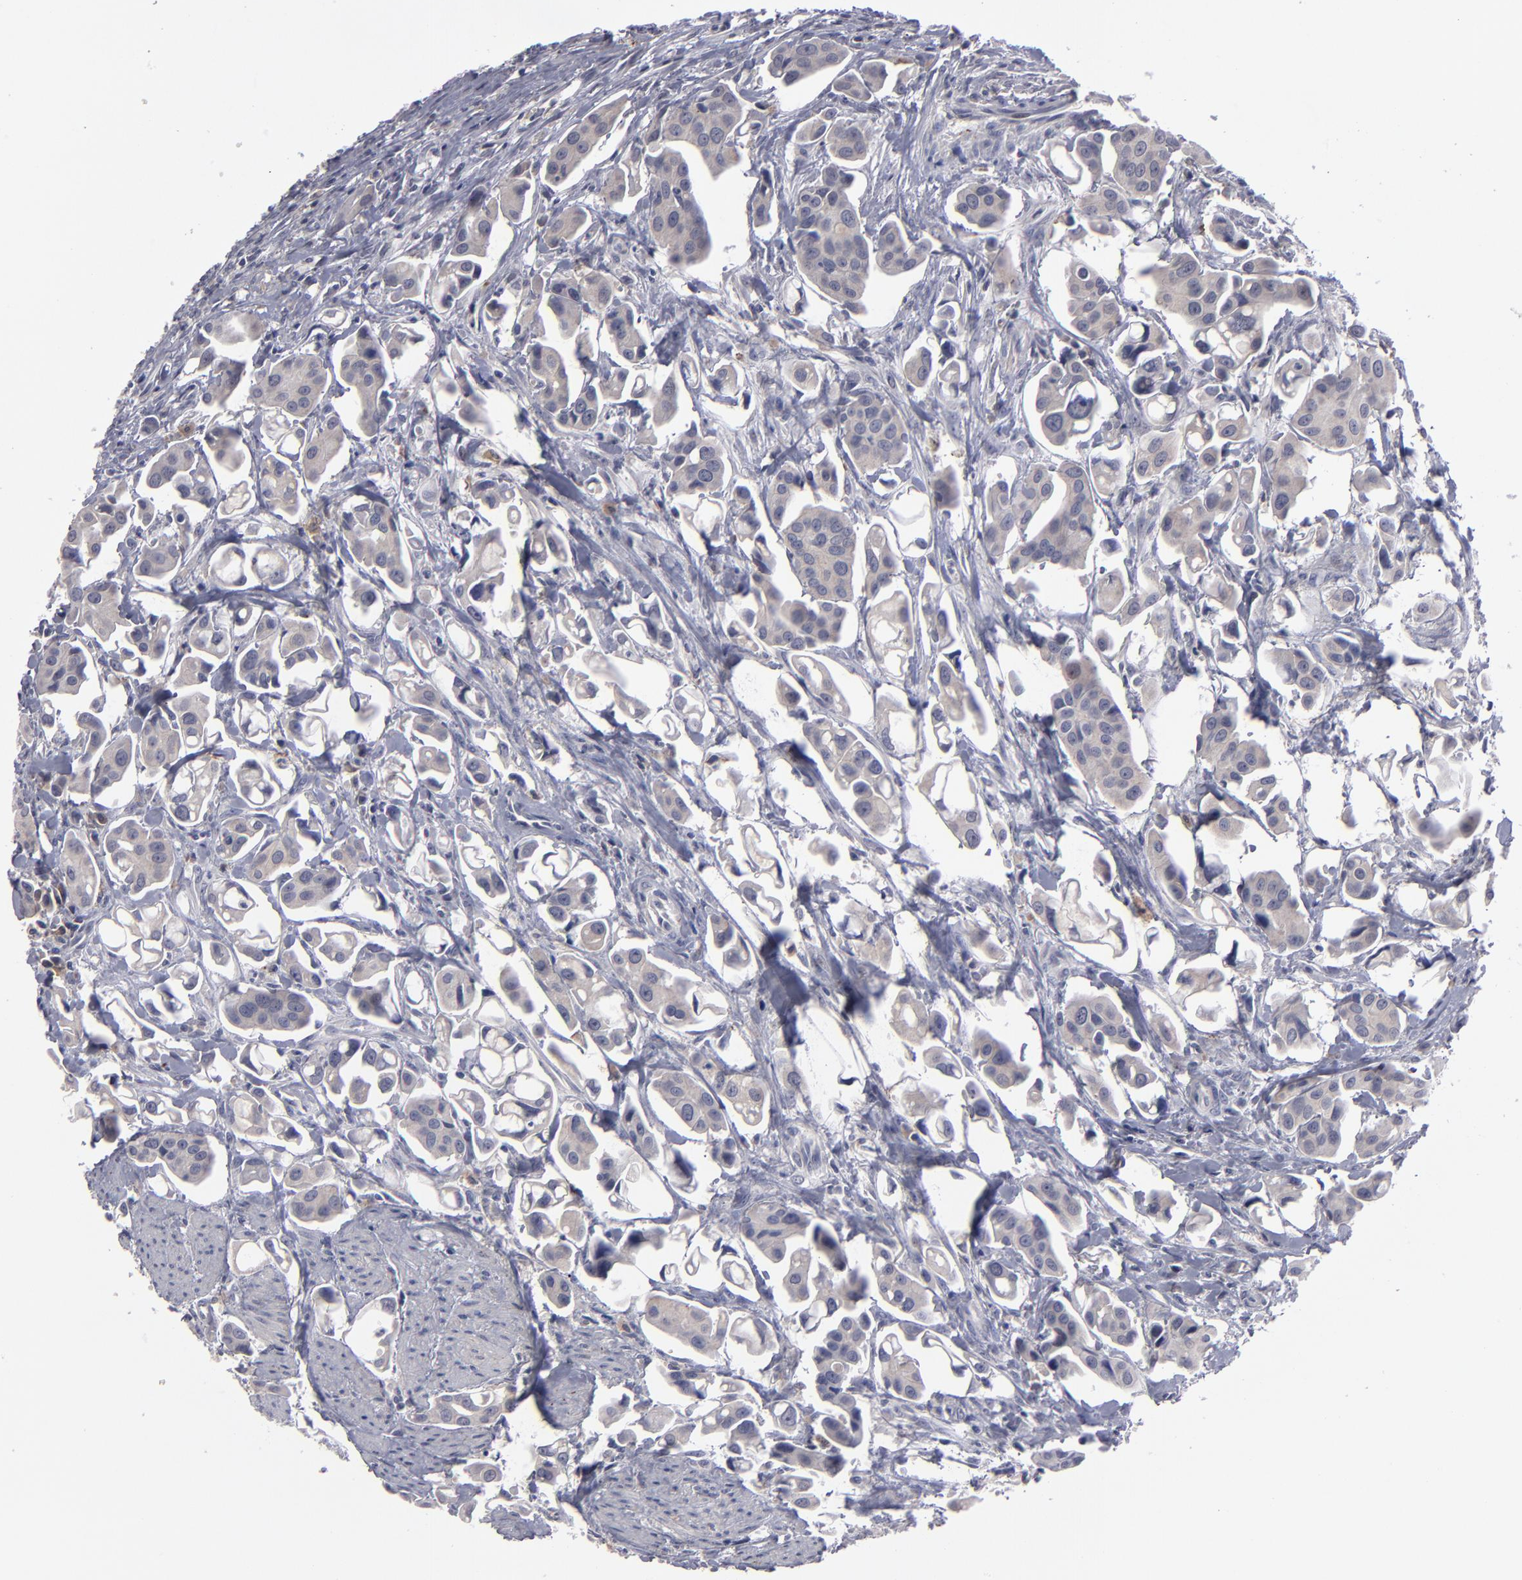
{"staining": {"intensity": "weak", "quantity": "<25%", "location": "cytoplasmic/membranous"}, "tissue": "urothelial cancer", "cell_type": "Tumor cells", "image_type": "cancer", "snomed": [{"axis": "morphology", "description": "Urothelial carcinoma, High grade"}, {"axis": "topography", "description": "Urinary bladder"}], "caption": "This image is of urothelial cancer stained with IHC to label a protein in brown with the nuclei are counter-stained blue. There is no staining in tumor cells. The staining was performed using DAB to visualize the protein expression in brown, while the nuclei were stained in blue with hematoxylin (Magnification: 20x).", "gene": "GPM6B", "patient": {"sex": "male", "age": 66}}